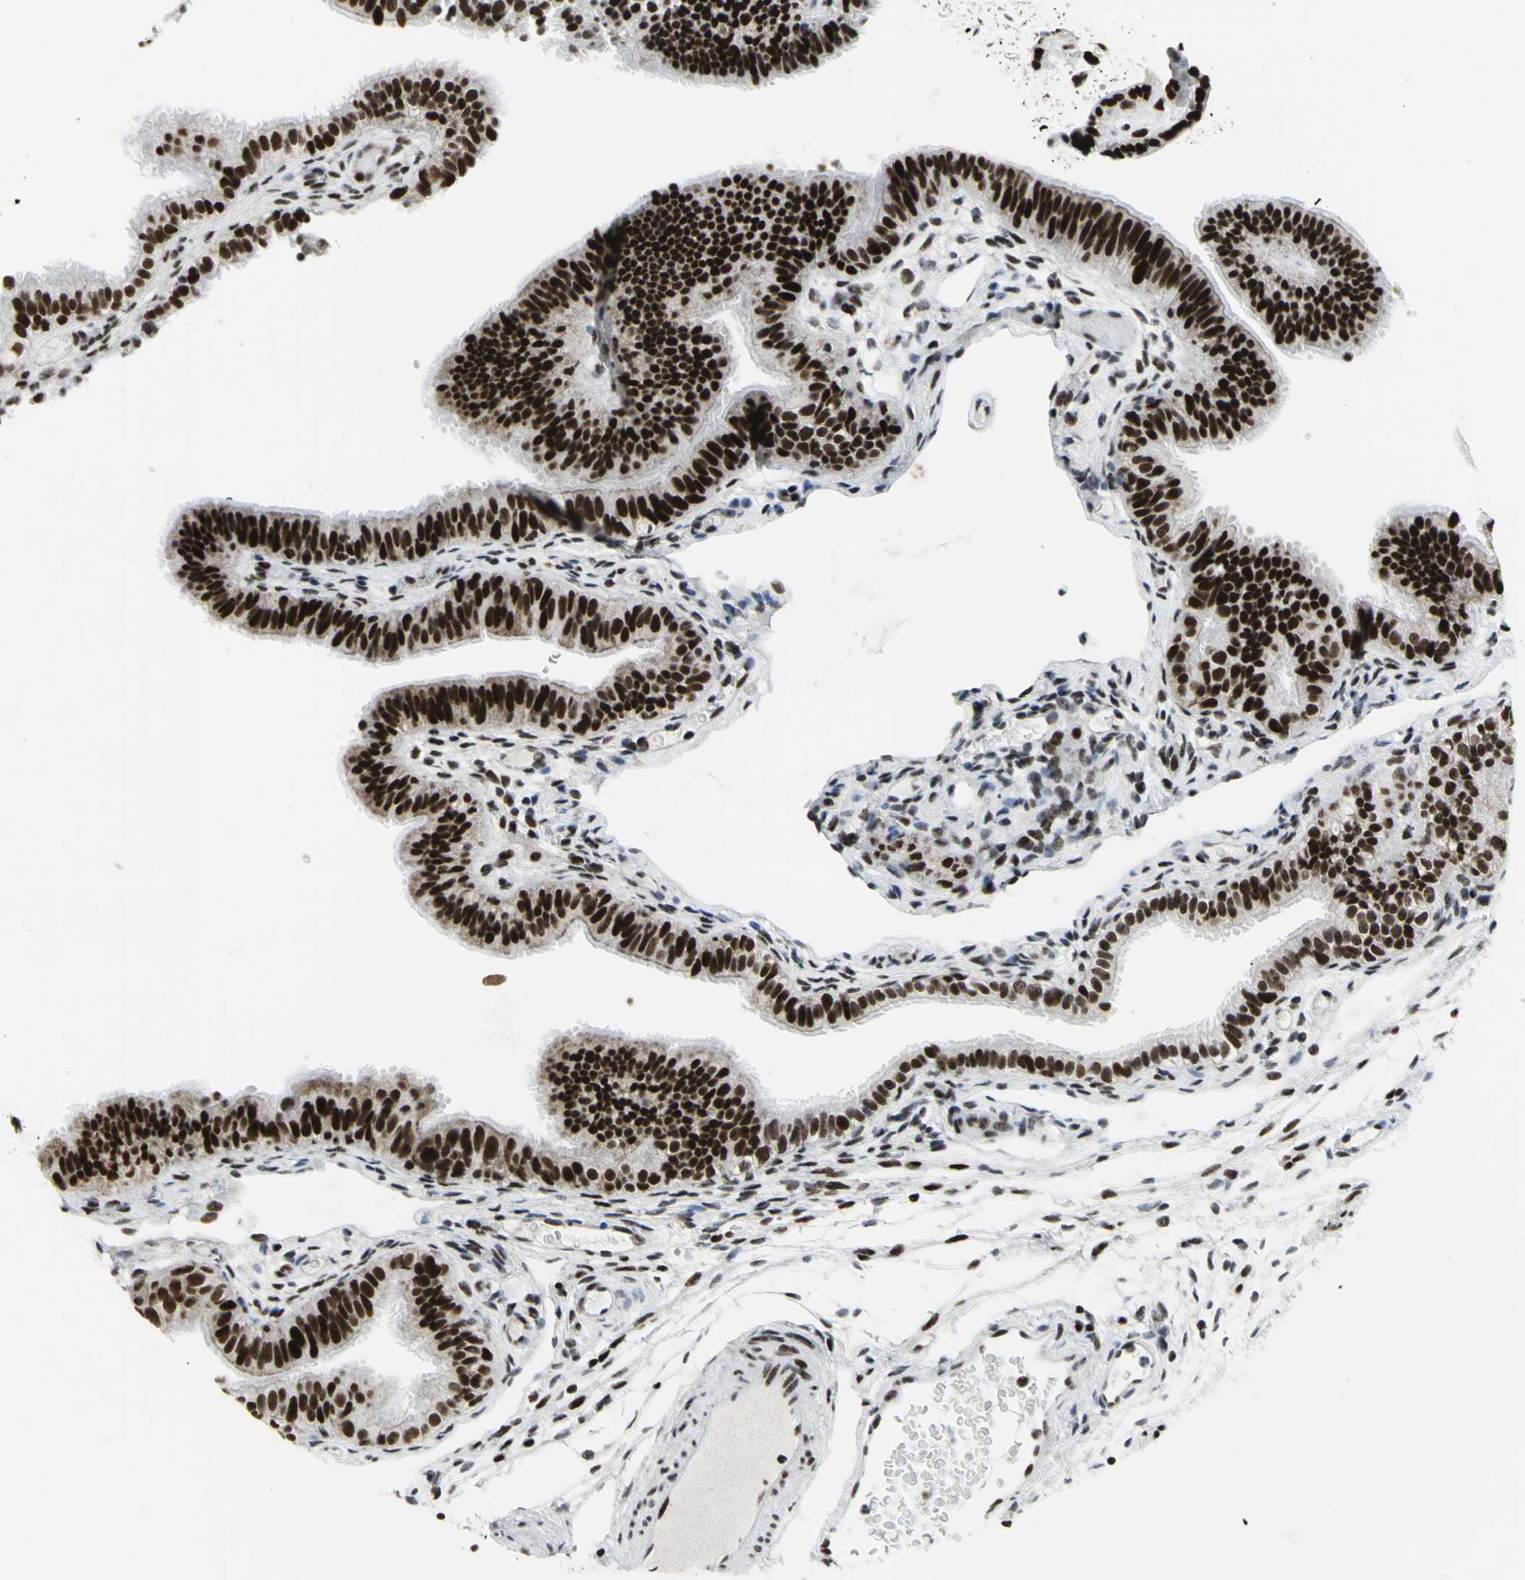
{"staining": {"intensity": "strong", "quantity": ">75%", "location": "nuclear"}, "tissue": "fallopian tube", "cell_type": "Glandular cells", "image_type": "normal", "snomed": [{"axis": "morphology", "description": "Normal tissue, NOS"}, {"axis": "morphology", "description": "Dermoid, NOS"}, {"axis": "topography", "description": "Fallopian tube"}], "caption": "Strong nuclear protein positivity is identified in approximately >75% of glandular cells in fallopian tube. Ihc stains the protein in brown and the nuclei are stained blue.", "gene": "SMARCA4", "patient": {"sex": "female", "age": 33}}